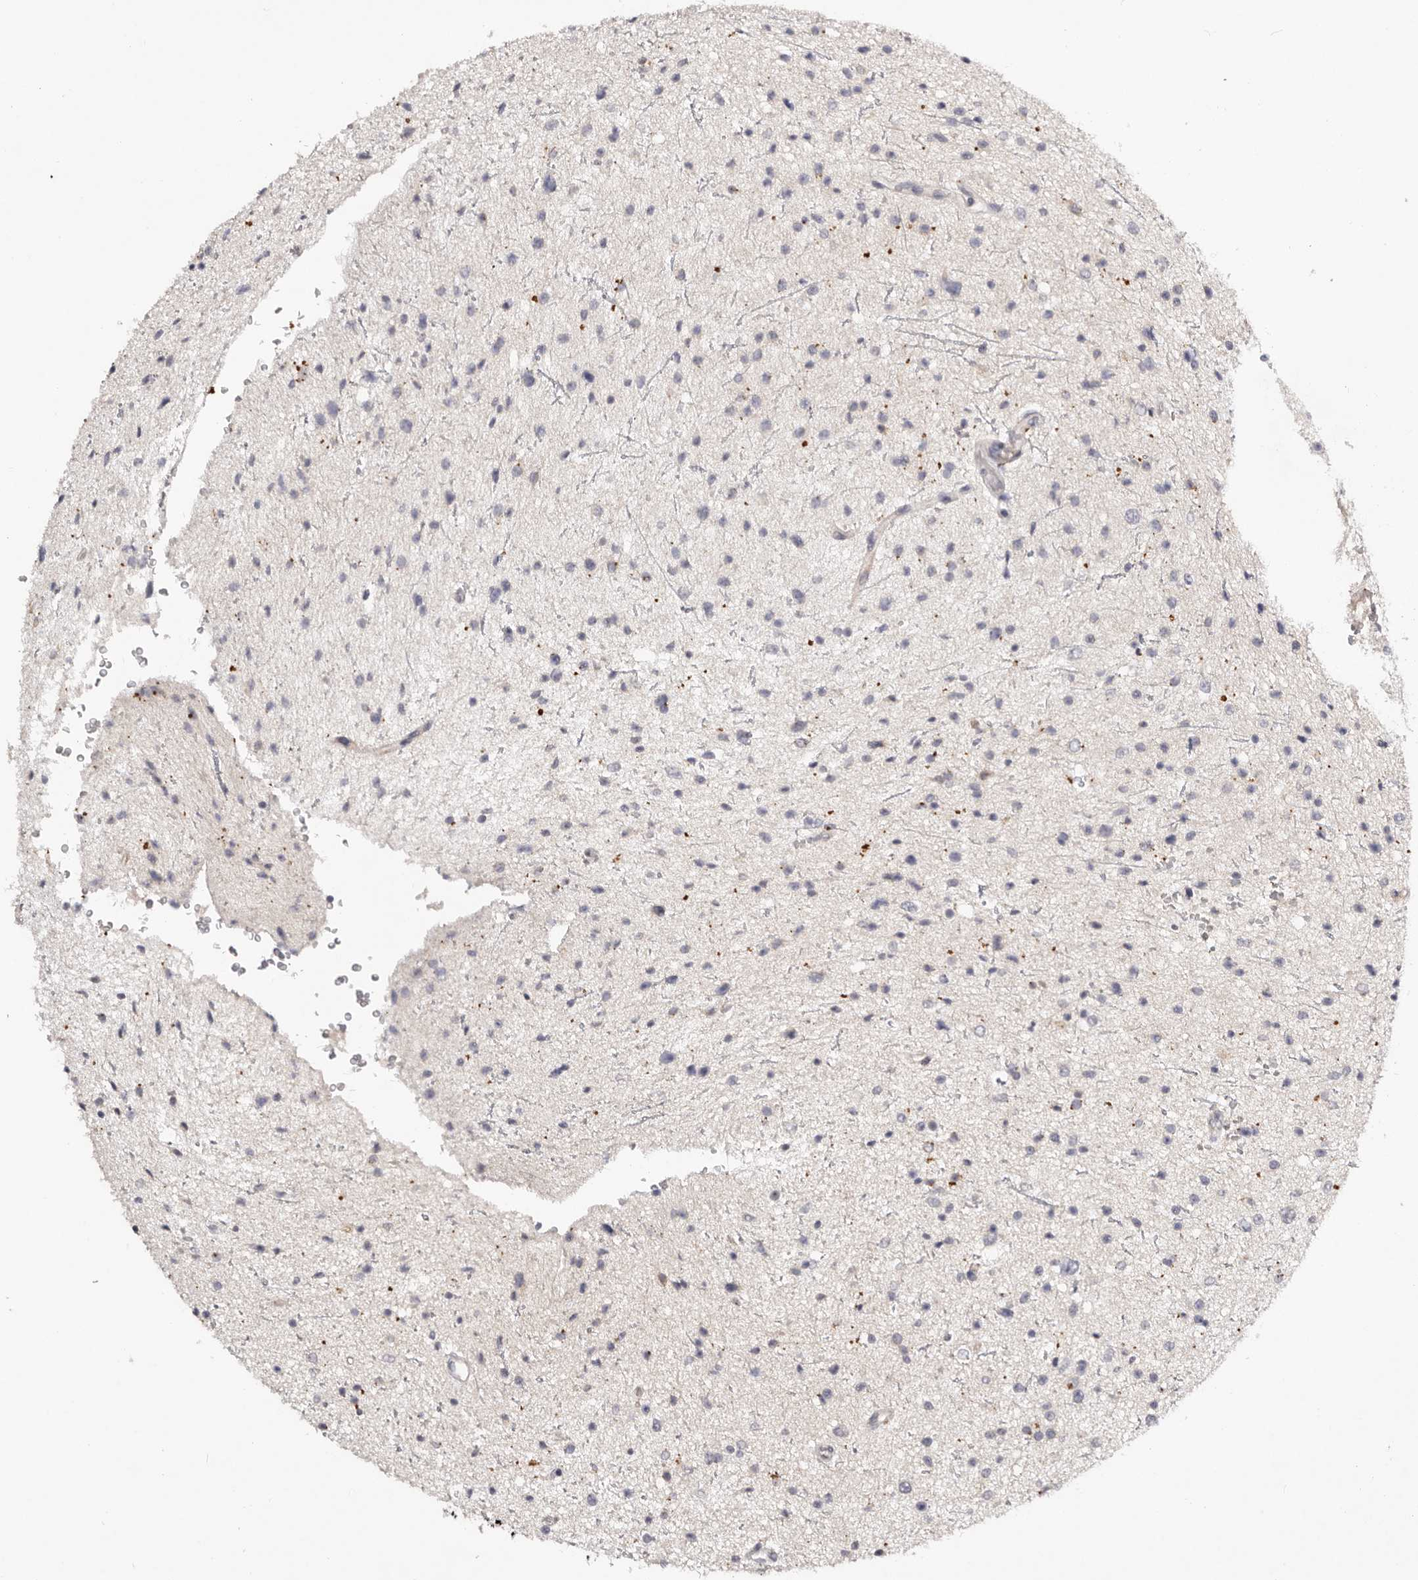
{"staining": {"intensity": "negative", "quantity": "none", "location": "none"}, "tissue": "glioma", "cell_type": "Tumor cells", "image_type": "cancer", "snomed": [{"axis": "morphology", "description": "Glioma, malignant, Low grade"}, {"axis": "topography", "description": "Brain"}], "caption": "The photomicrograph displays no staining of tumor cells in malignant low-grade glioma.", "gene": "SCUBE2", "patient": {"sex": "female", "age": 37}}